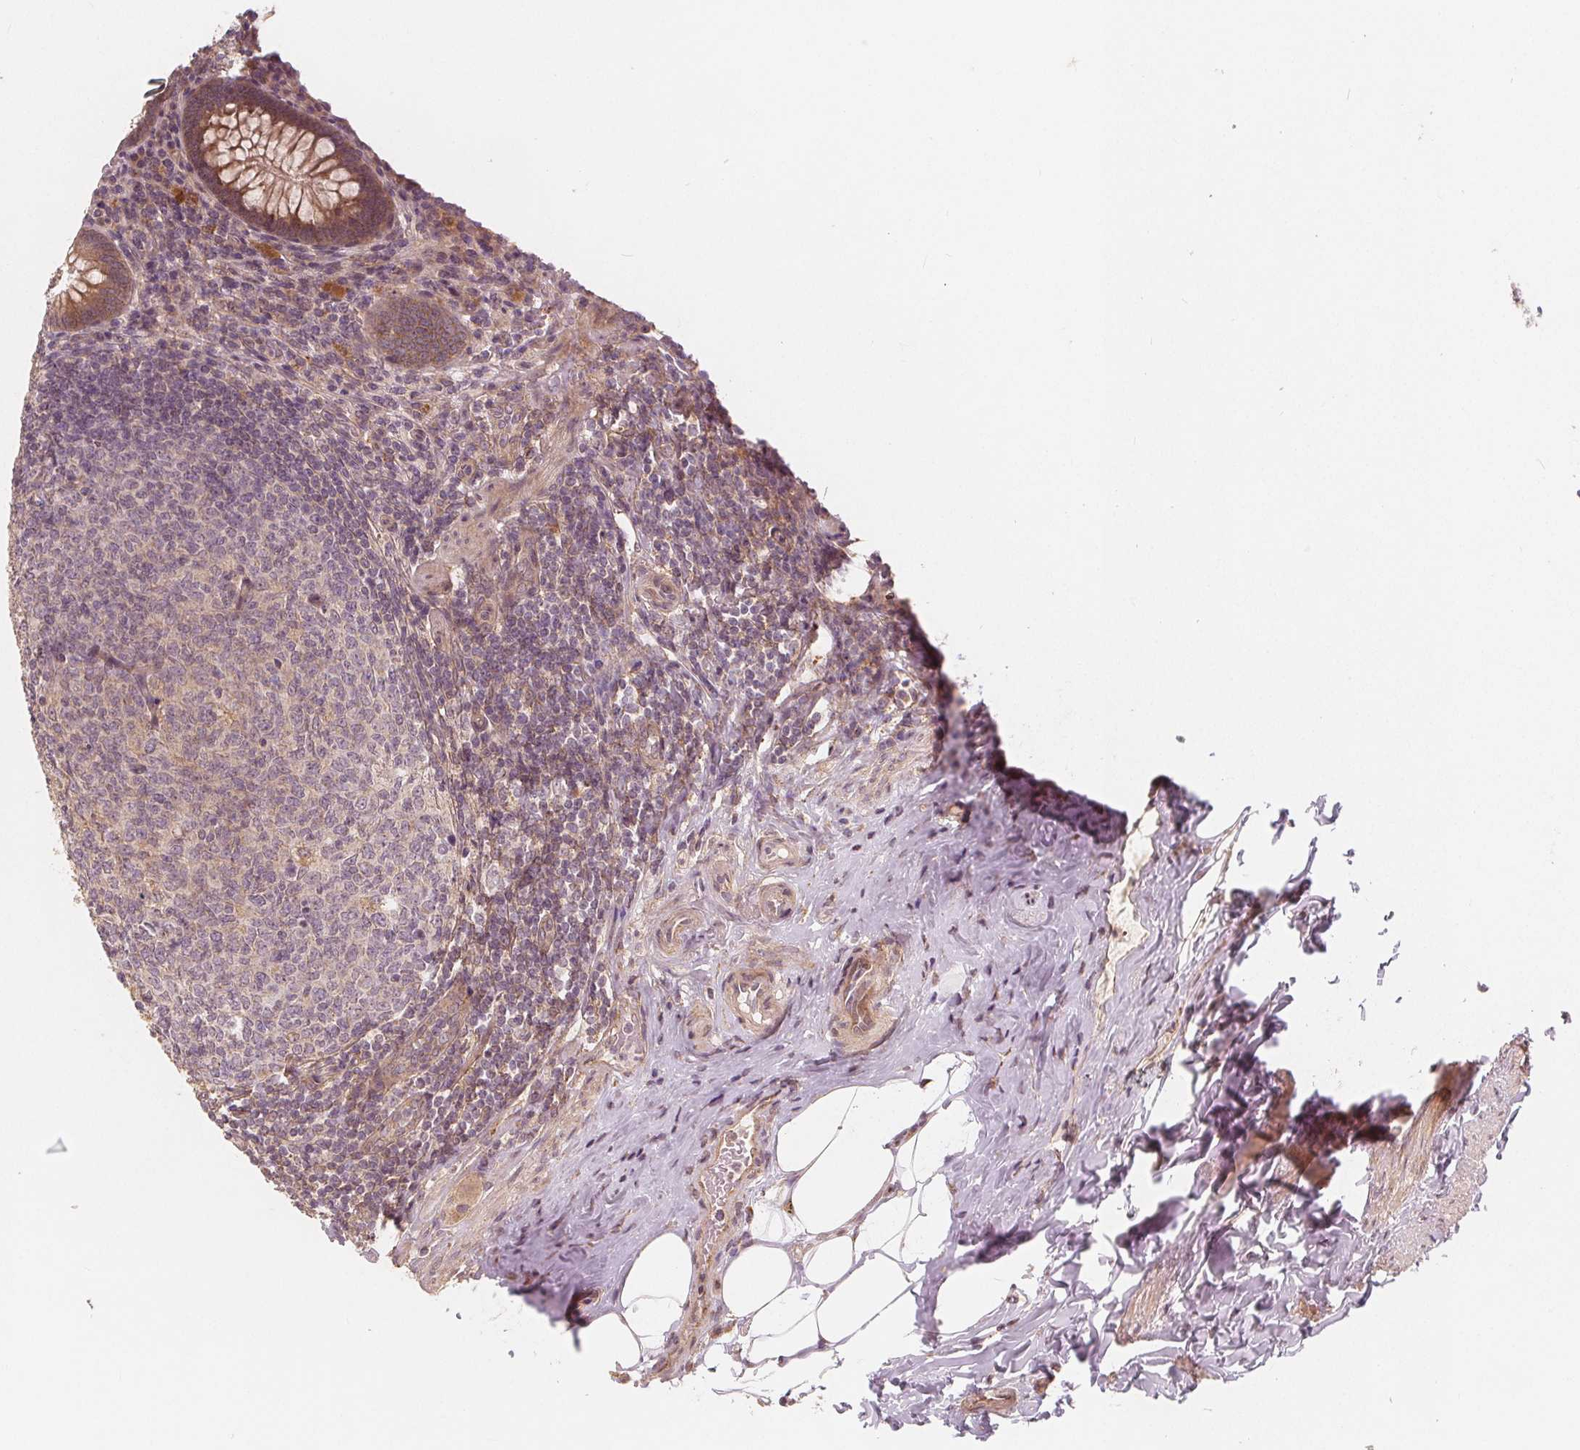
{"staining": {"intensity": "weak", "quantity": ">75%", "location": "cytoplasmic/membranous"}, "tissue": "appendix", "cell_type": "Glandular cells", "image_type": "normal", "snomed": [{"axis": "morphology", "description": "Normal tissue, NOS"}, {"axis": "topography", "description": "Appendix"}], "caption": "DAB (3,3'-diaminobenzidine) immunohistochemical staining of unremarkable human appendix exhibits weak cytoplasmic/membranous protein staining in approximately >75% of glandular cells.", "gene": "SNX12", "patient": {"sex": "male", "age": 47}}